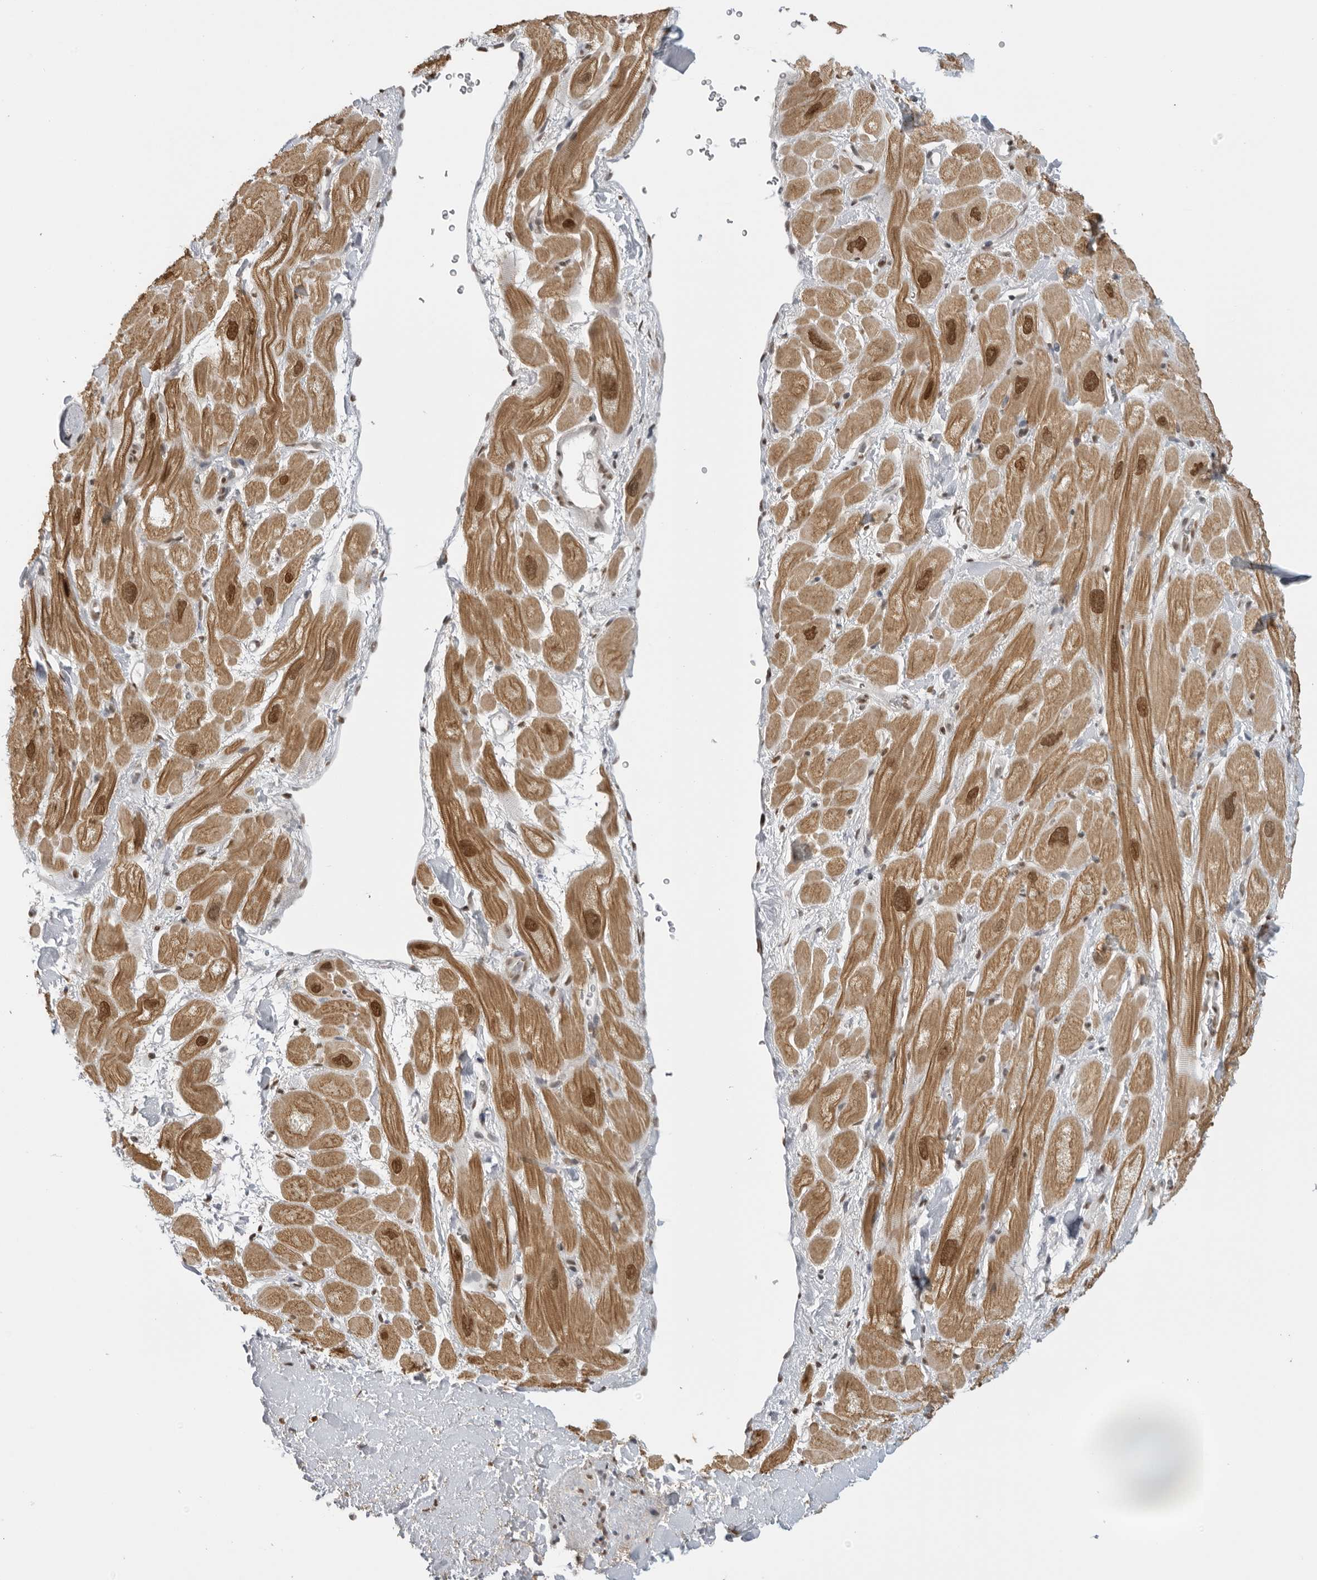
{"staining": {"intensity": "moderate", "quantity": ">75%", "location": "cytoplasmic/membranous,nuclear"}, "tissue": "heart muscle", "cell_type": "Cardiomyocytes", "image_type": "normal", "snomed": [{"axis": "morphology", "description": "Normal tissue, NOS"}, {"axis": "topography", "description": "Heart"}], "caption": "Moderate cytoplasmic/membranous,nuclear protein staining is seen in approximately >75% of cardiomyocytes in heart muscle.", "gene": "RPA2", "patient": {"sex": "male", "age": 49}}